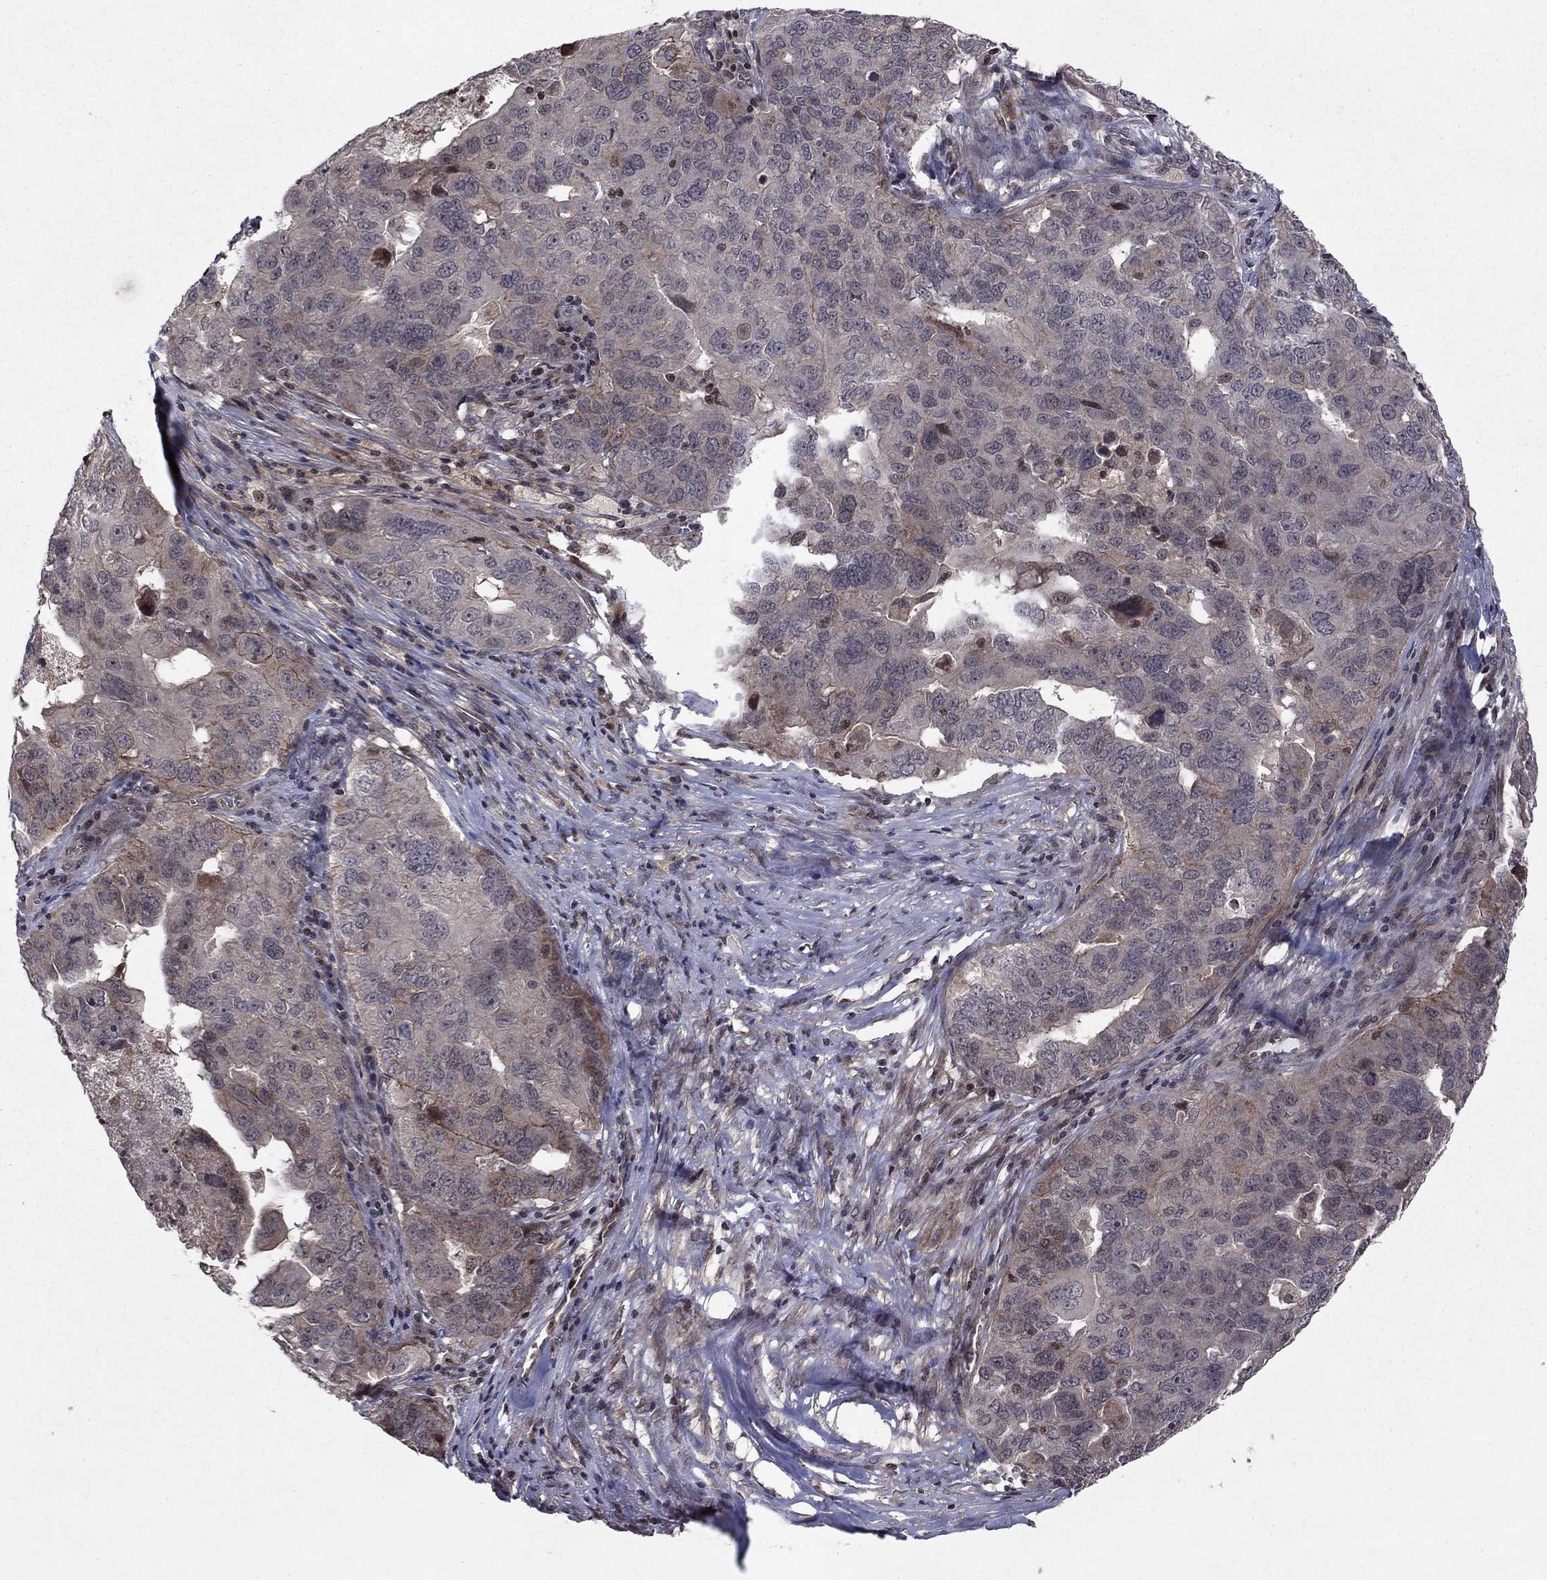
{"staining": {"intensity": "weak", "quantity": "<25%", "location": "cytoplasmic/membranous"}, "tissue": "ovarian cancer", "cell_type": "Tumor cells", "image_type": "cancer", "snomed": [{"axis": "morphology", "description": "Carcinoma, endometroid"}, {"axis": "topography", "description": "Soft tissue"}, {"axis": "topography", "description": "Ovary"}], "caption": "DAB immunohistochemical staining of ovarian cancer shows no significant positivity in tumor cells.", "gene": "SORBS1", "patient": {"sex": "female", "age": 52}}